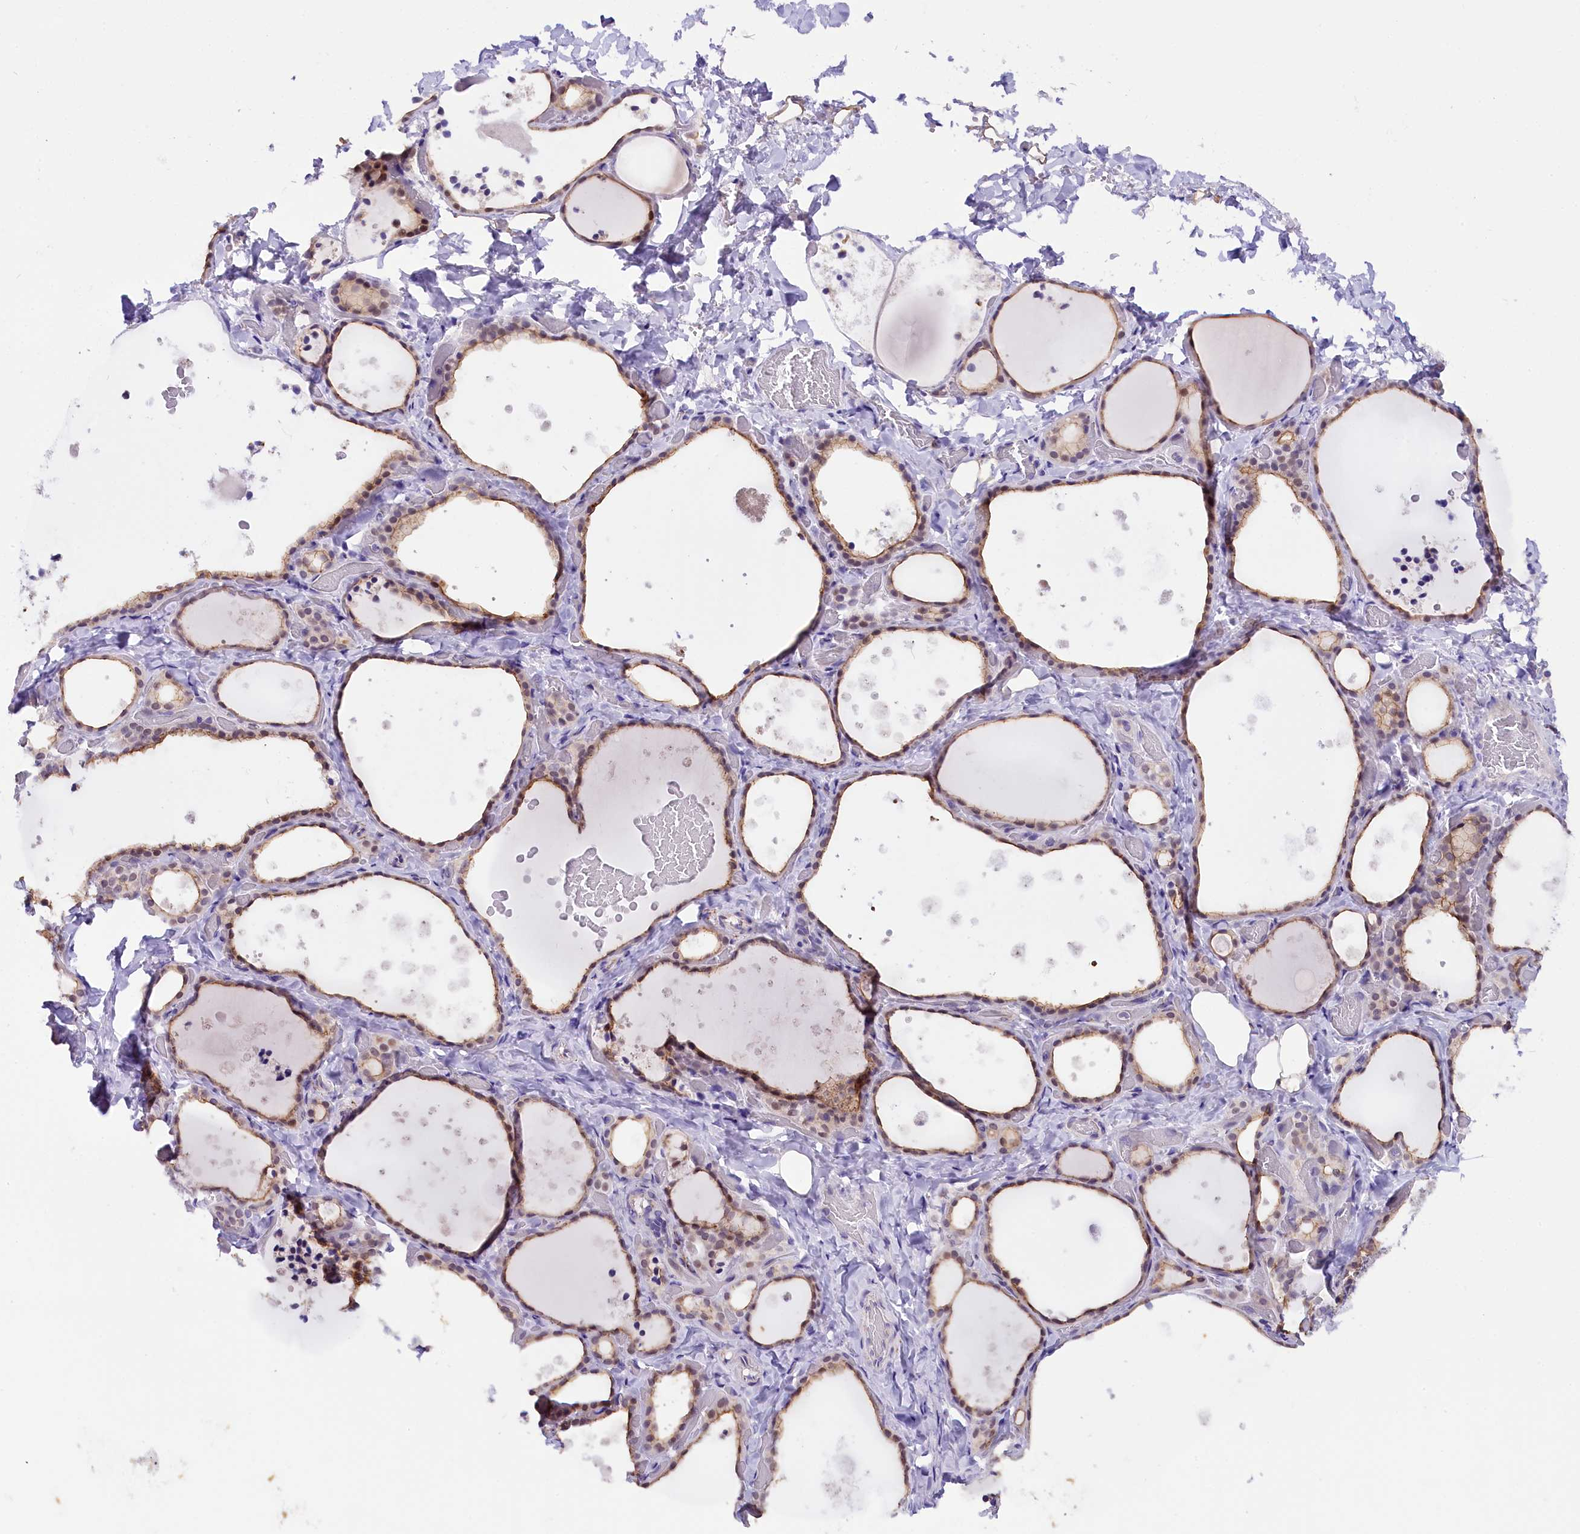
{"staining": {"intensity": "moderate", "quantity": "25%-75%", "location": "cytoplasmic/membranous,nuclear"}, "tissue": "thyroid gland", "cell_type": "Glandular cells", "image_type": "normal", "snomed": [{"axis": "morphology", "description": "Normal tissue, NOS"}, {"axis": "topography", "description": "Thyroid gland"}], "caption": "Protein staining of normal thyroid gland demonstrates moderate cytoplasmic/membranous,nuclear expression in about 25%-75% of glandular cells.", "gene": "OSGEP", "patient": {"sex": "female", "age": 44}}